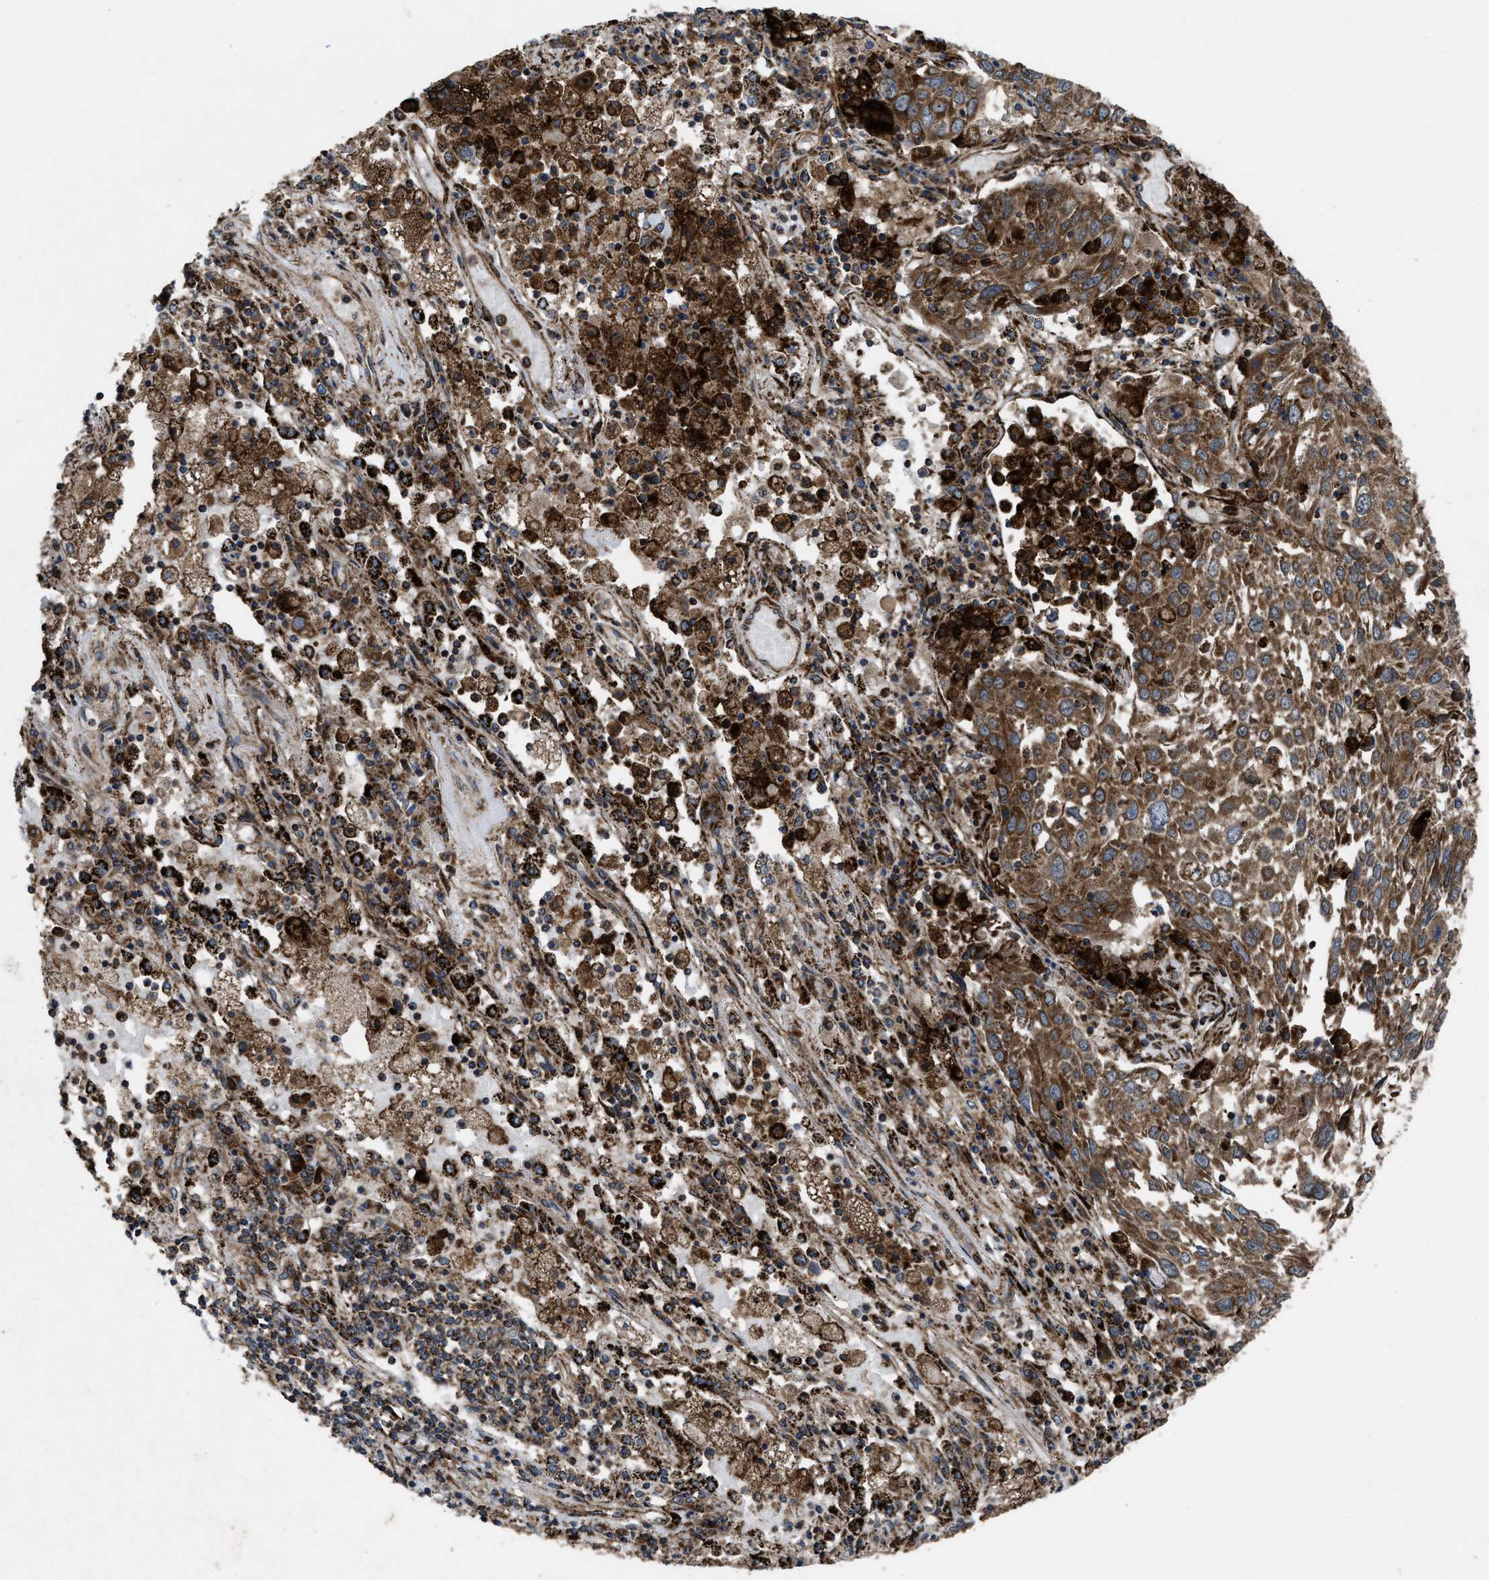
{"staining": {"intensity": "strong", "quantity": ">75%", "location": "cytoplasmic/membranous"}, "tissue": "lung cancer", "cell_type": "Tumor cells", "image_type": "cancer", "snomed": [{"axis": "morphology", "description": "Squamous cell carcinoma, NOS"}, {"axis": "topography", "description": "Lung"}], "caption": "An image of lung cancer stained for a protein reveals strong cytoplasmic/membranous brown staining in tumor cells.", "gene": "PER3", "patient": {"sex": "male", "age": 65}}